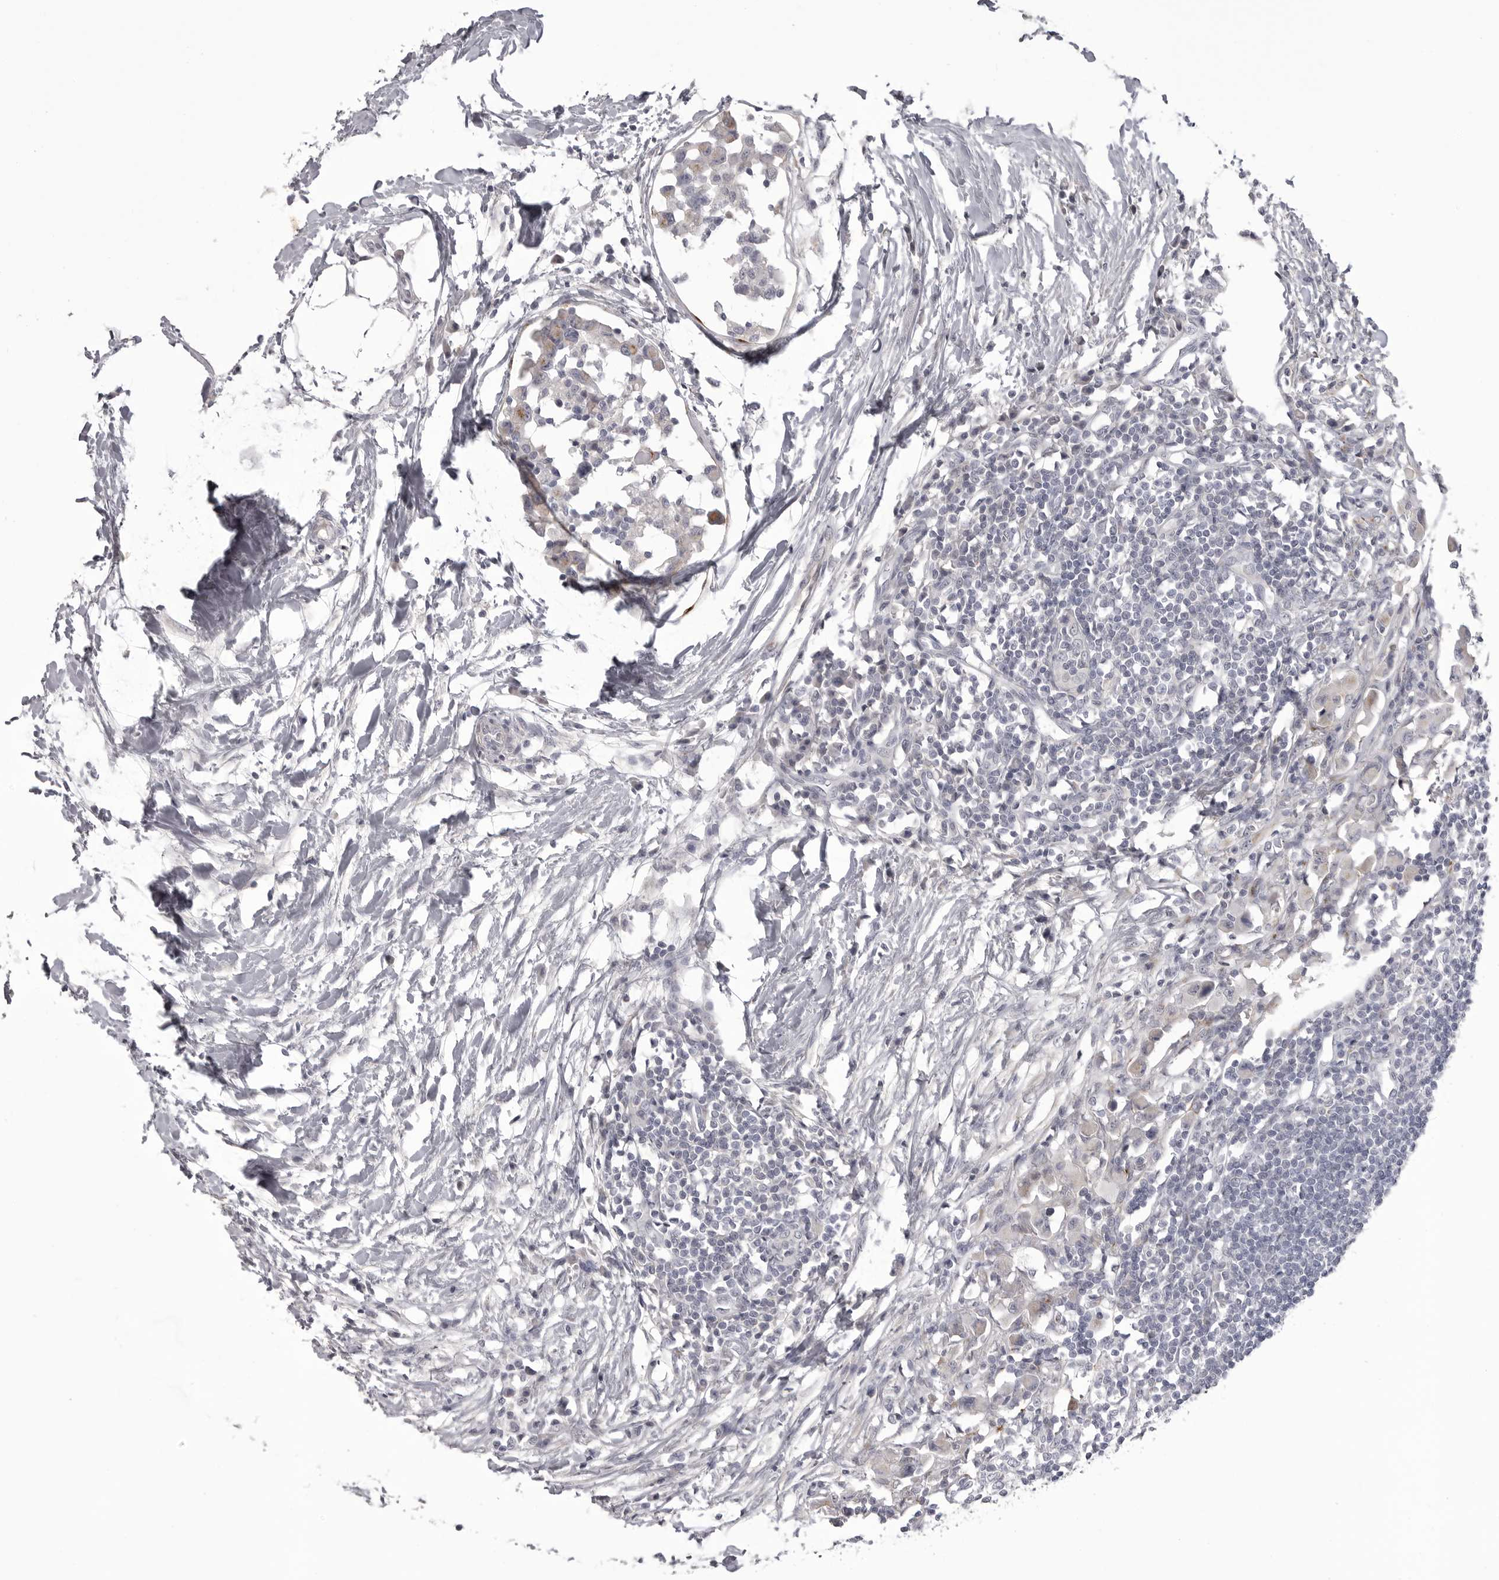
{"staining": {"intensity": "negative", "quantity": "none", "location": "none"}, "tissue": "lymph node", "cell_type": "Germinal center cells", "image_type": "normal", "snomed": [{"axis": "morphology", "description": "Normal tissue, NOS"}, {"axis": "morphology", "description": "Malignant melanoma, Metastatic site"}, {"axis": "topography", "description": "Lymph node"}], "caption": "High power microscopy image of an immunohistochemistry (IHC) image of normal lymph node, revealing no significant positivity in germinal center cells. The staining is performed using DAB brown chromogen with nuclei counter-stained in using hematoxylin.", "gene": "TIMP1", "patient": {"sex": "male", "age": 41}}